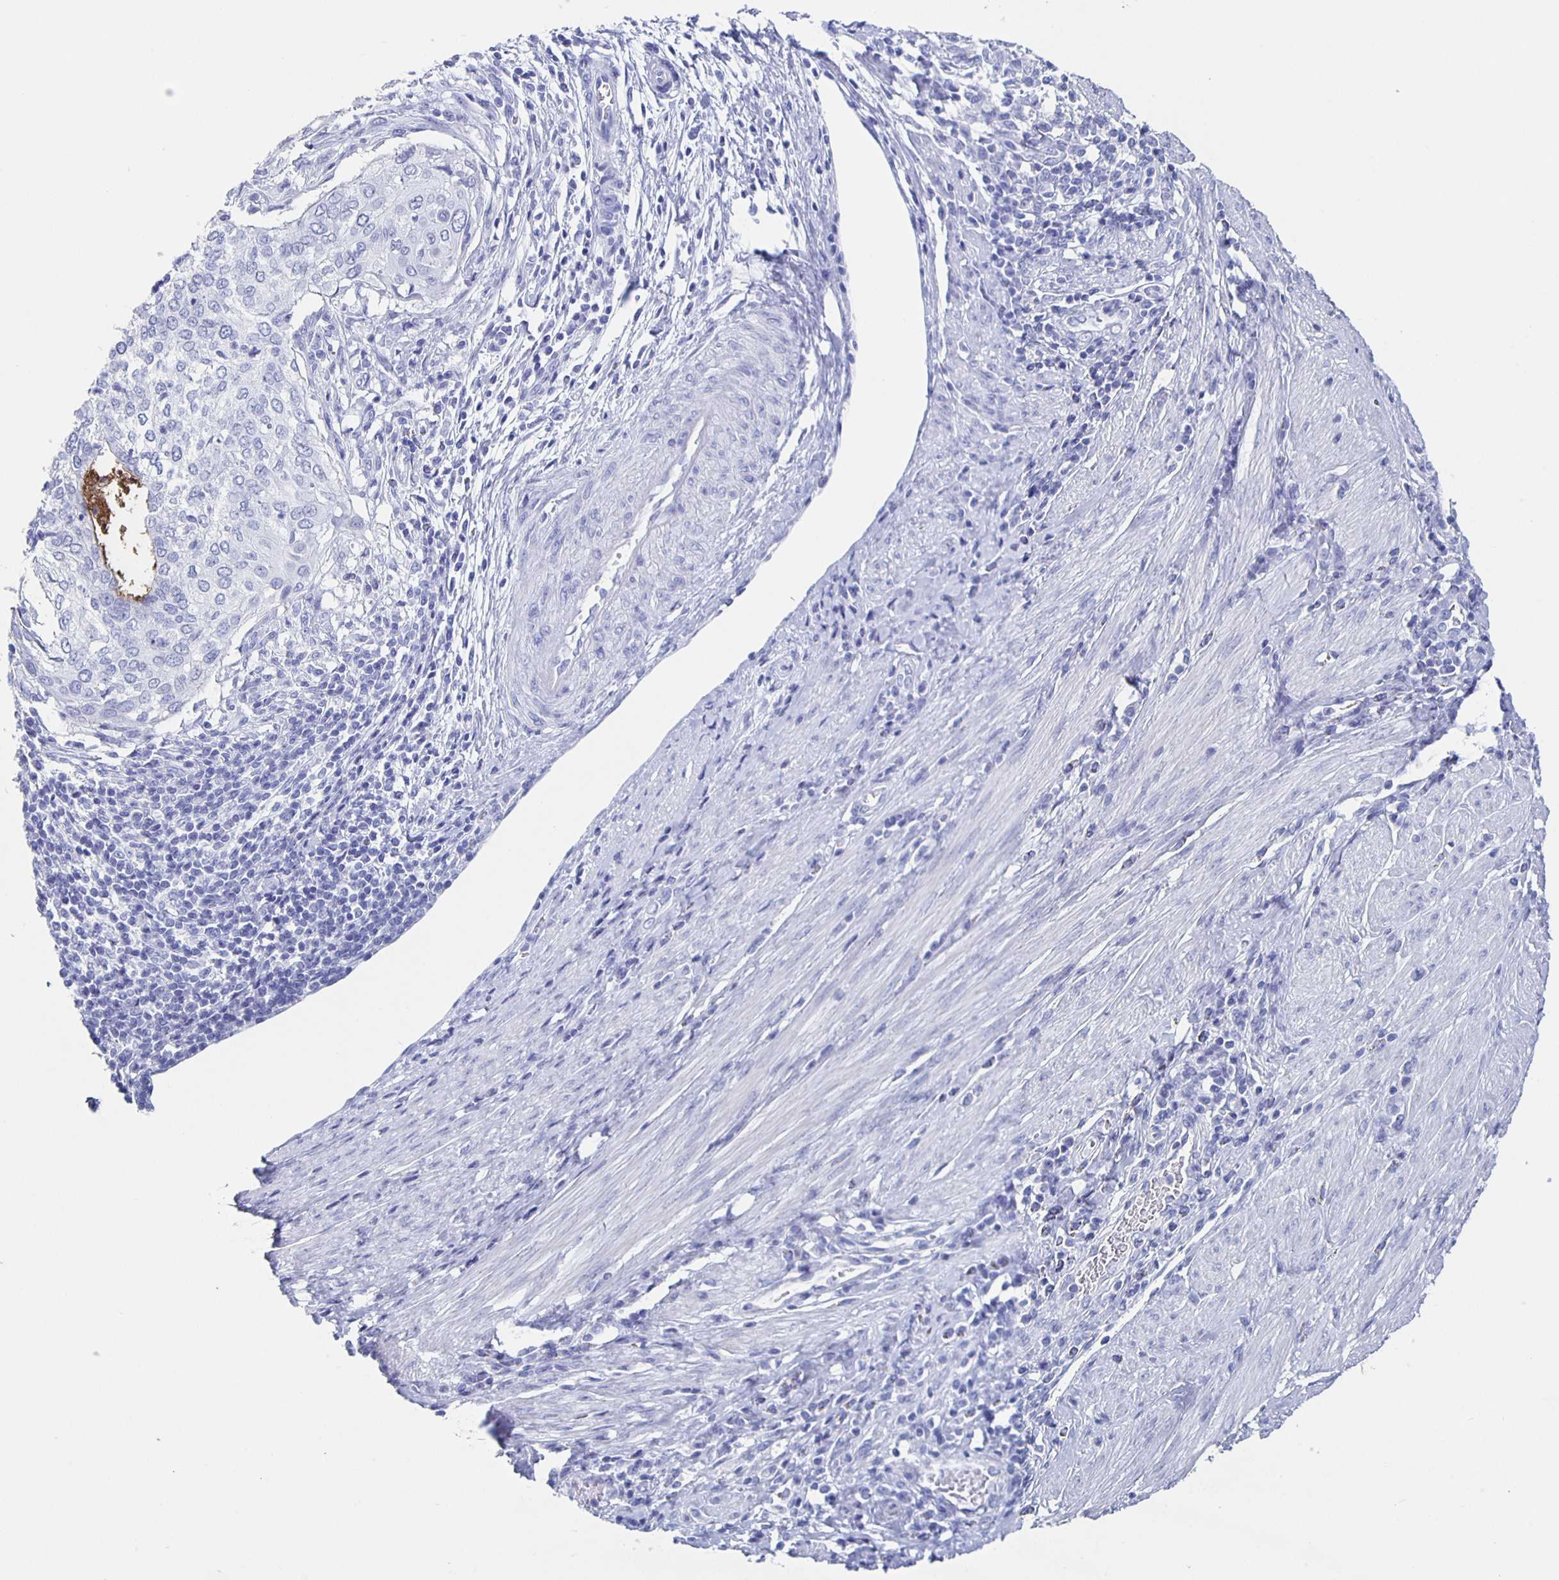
{"staining": {"intensity": "negative", "quantity": "none", "location": "none"}, "tissue": "cervical cancer", "cell_type": "Tumor cells", "image_type": "cancer", "snomed": [{"axis": "morphology", "description": "Squamous cell carcinoma, NOS"}, {"axis": "topography", "description": "Cervix"}], "caption": "DAB (3,3'-diaminobenzidine) immunohistochemical staining of cervical squamous cell carcinoma demonstrates no significant expression in tumor cells. (Brightfield microscopy of DAB (3,3'-diaminobenzidine) IHC at high magnification).", "gene": "SLC34A2", "patient": {"sex": "female", "age": 38}}